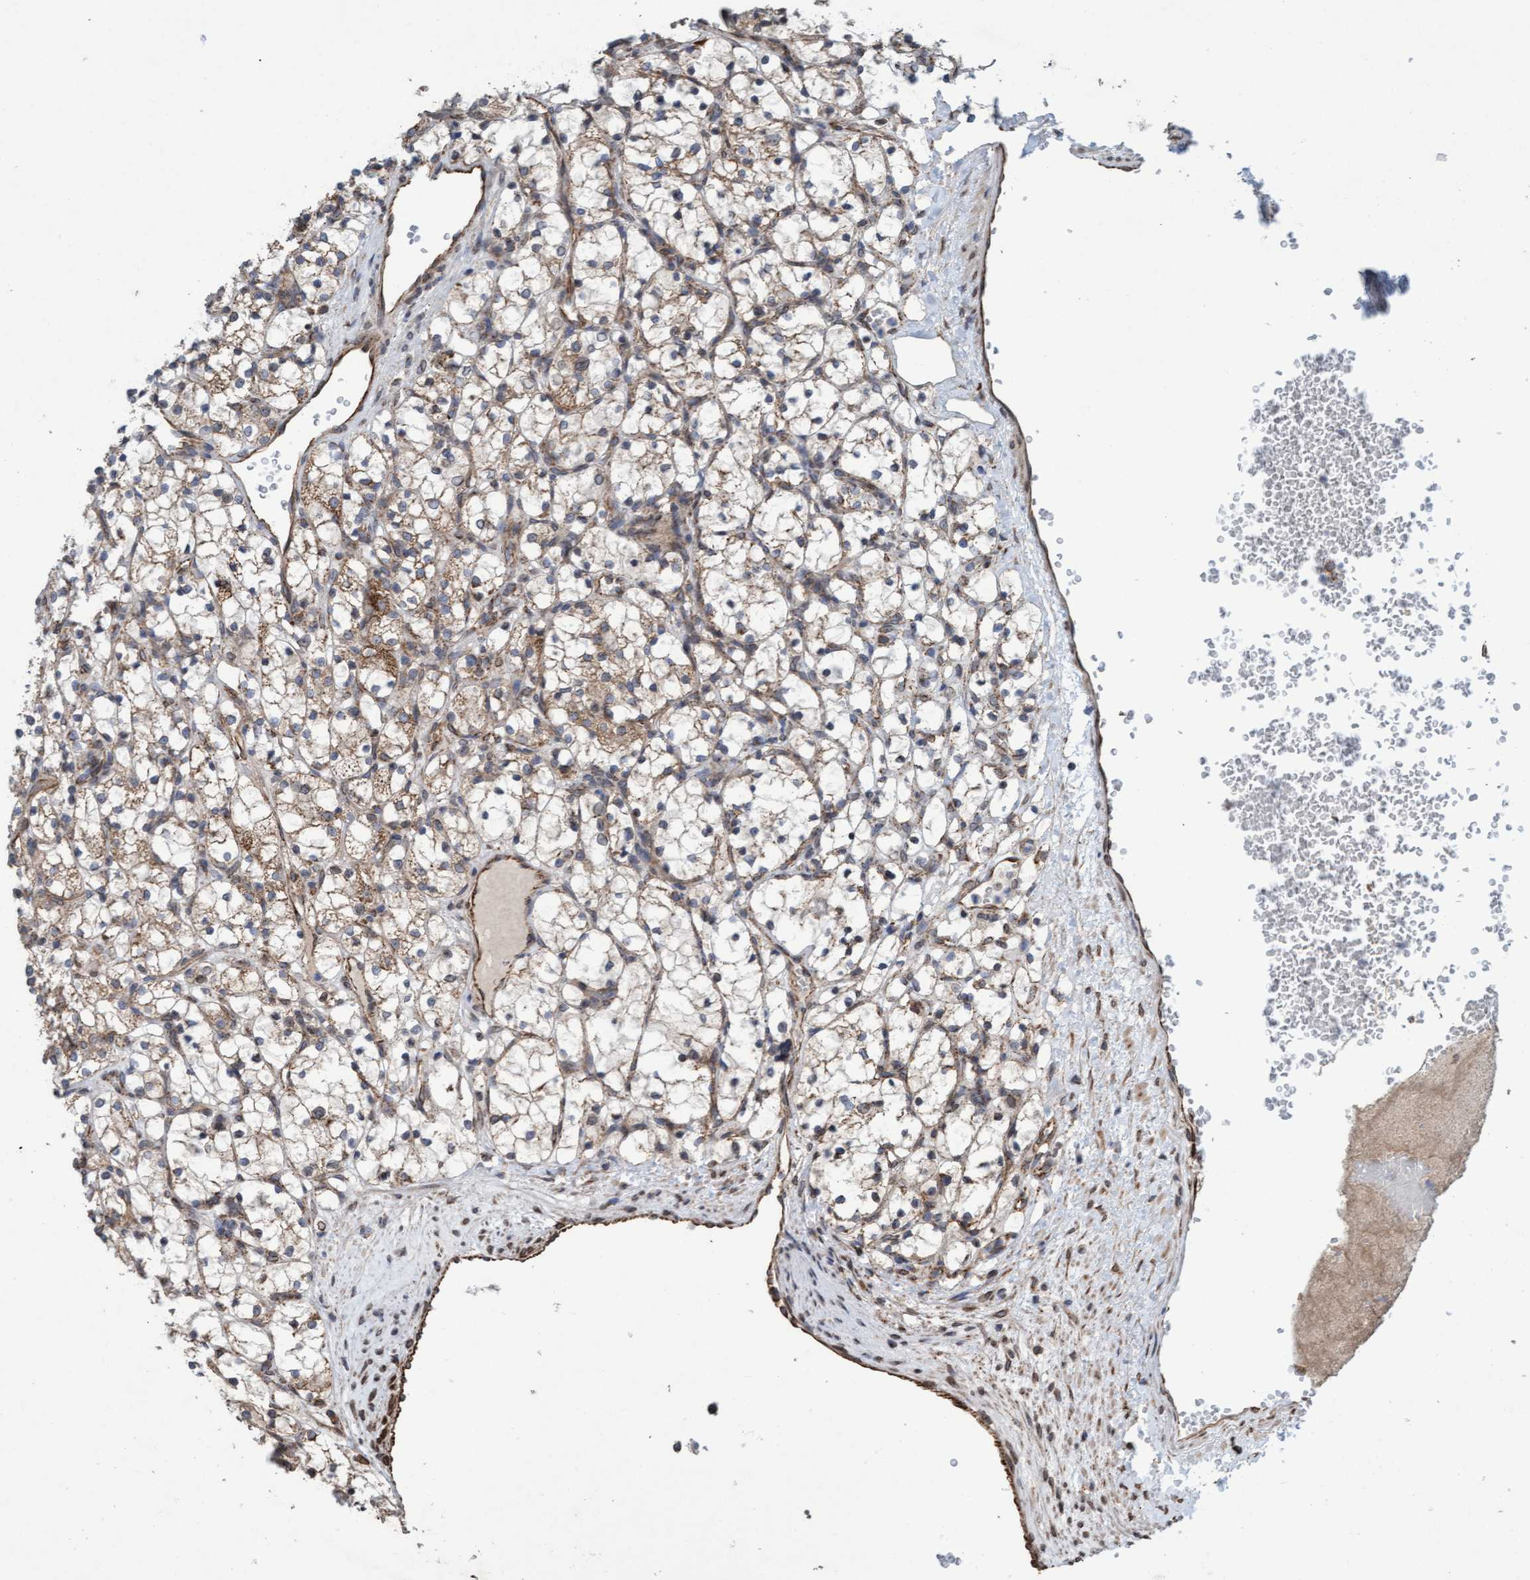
{"staining": {"intensity": "moderate", "quantity": ">75%", "location": "cytoplasmic/membranous"}, "tissue": "renal cancer", "cell_type": "Tumor cells", "image_type": "cancer", "snomed": [{"axis": "morphology", "description": "Adenocarcinoma, NOS"}, {"axis": "topography", "description": "Kidney"}], "caption": "Protein staining of adenocarcinoma (renal) tissue exhibits moderate cytoplasmic/membranous positivity in approximately >75% of tumor cells.", "gene": "MRPS23", "patient": {"sex": "female", "age": 69}}